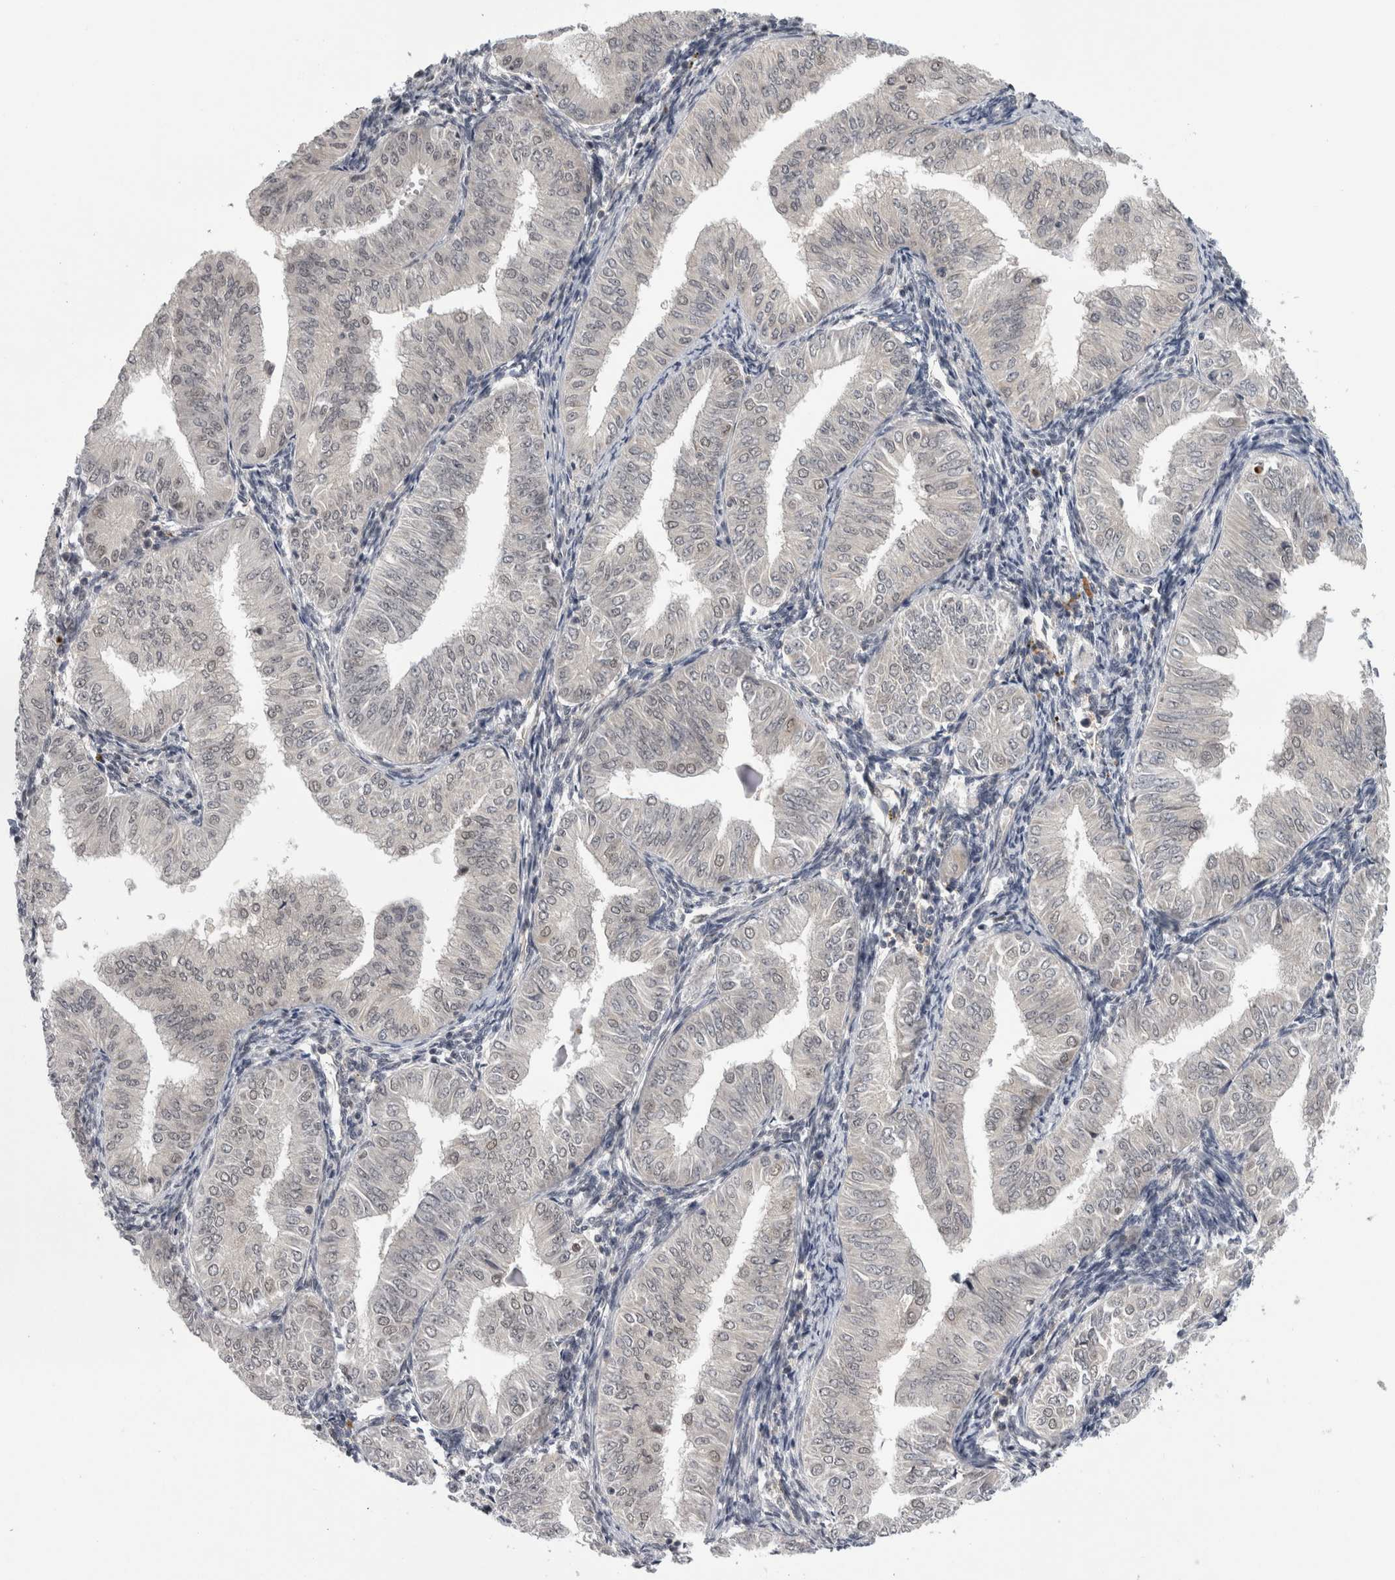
{"staining": {"intensity": "weak", "quantity": ">75%", "location": "nuclear"}, "tissue": "endometrial cancer", "cell_type": "Tumor cells", "image_type": "cancer", "snomed": [{"axis": "morphology", "description": "Normal tissue, NOS"}, {"axis": "morphology", "description": "Adenocarcinoma, NOS"}, {"axis": "topography", "description": "Endometrium"}], "caption": "Brown immunohistochemical staining in endometrial cancer displays weak nuclear expression in approximately >75% of tumor cells. The protein is stained brown, and the nuclei are stained in blue (DAB IHC with brightfield microscopy, high magnification).", "gene": "PSMB2", "patient": {"sex": "female", "age": 53}}